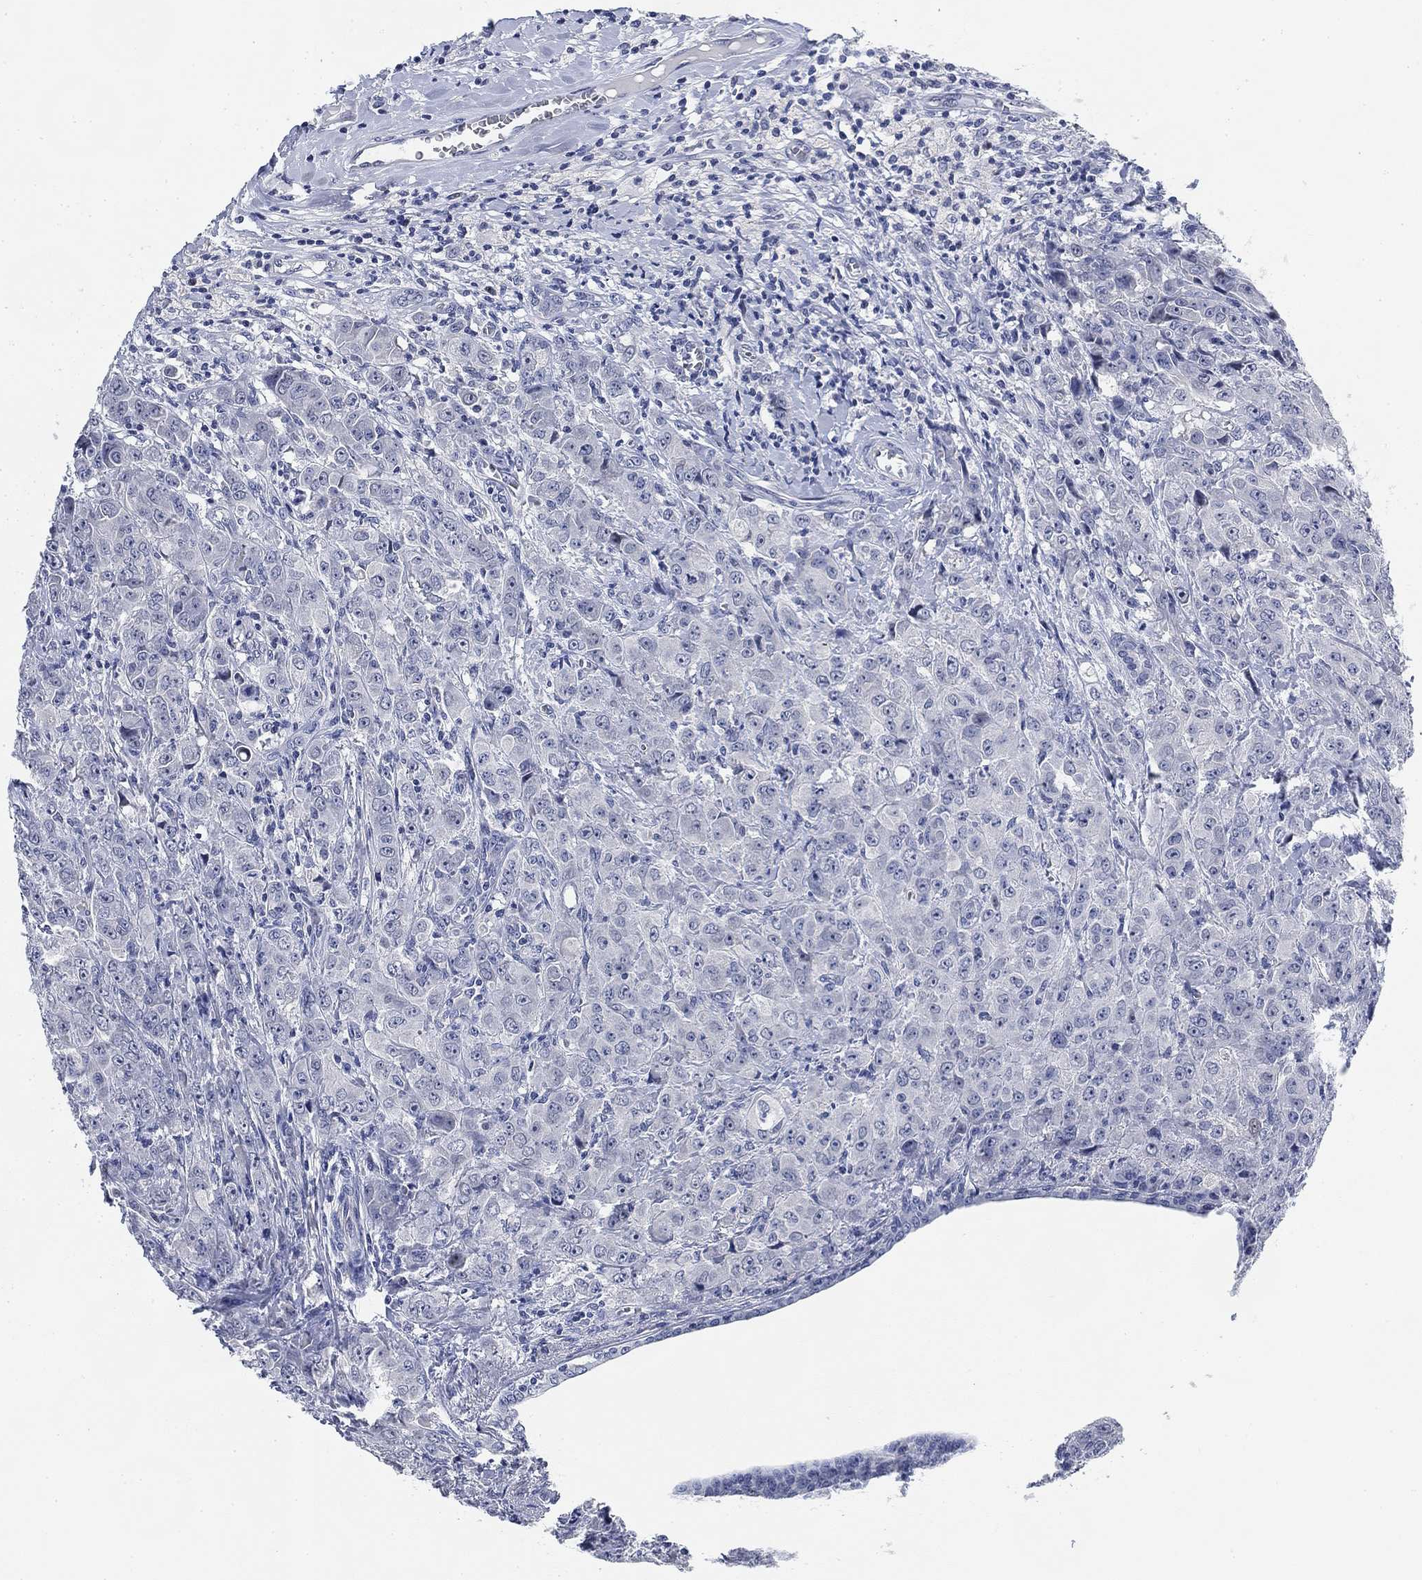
{"staining": {"intensity": "negative", "quantity": "none", "location": "none"}, "tissue": "breast cancer", "cell_type": "Tumor cells", "image_type": "cancer", "snomed": [{"axis": "morphology", "description": "Duct carcinoma"}, {"axis": "topography", "description": "Breast"}], "caption": "Image shows no significant protein staining in tumor cells of breast cancer (invasive ductal carcinoma). (DAB immunohistochemistry visualized using brightfield microscopy, high magnification).", "gene": "DAZL", "patient": {"sex": "female", "age": 43}}